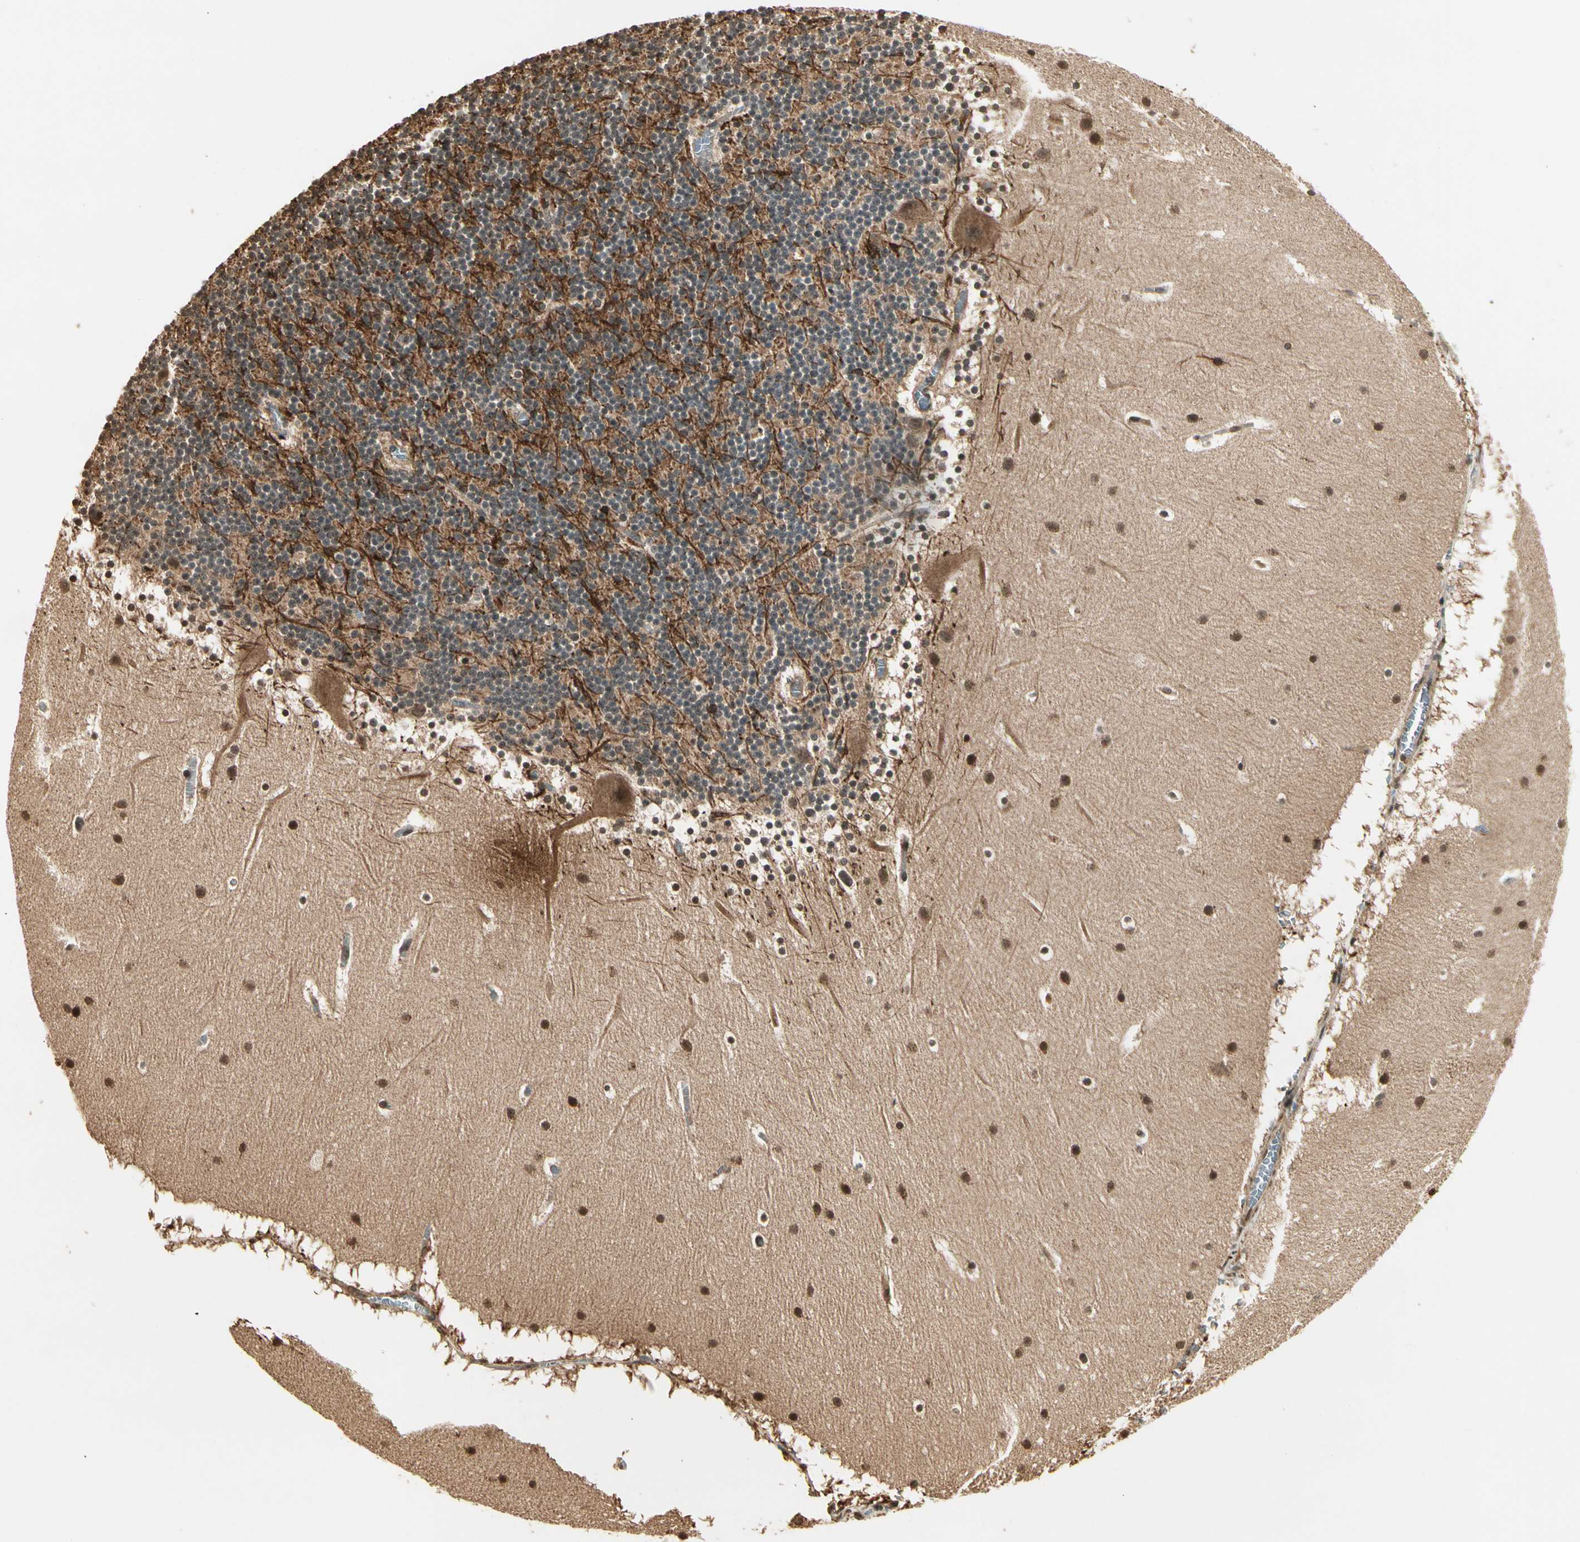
{"staining": {"intensity": "strong", "quantity": ">75%", "location": "cytoplasmic/membranous"}, "tissue": "cerebellum", "cell_type": "Cells in granular layer", "image_type": "normal", "snomed": [{"axis": "morphology", "description": "Normal tissue, NOS"}, {"axis": "topography", "description": "Cerebellum"}], "caption": "A high amount of strong cytoplasmic/membranous expression is identified in approximately >75% of cells in granular layer in unremarkable cerebellum.", "gene": "RFFL", "patient": {"sex": "male", "age": 45}}